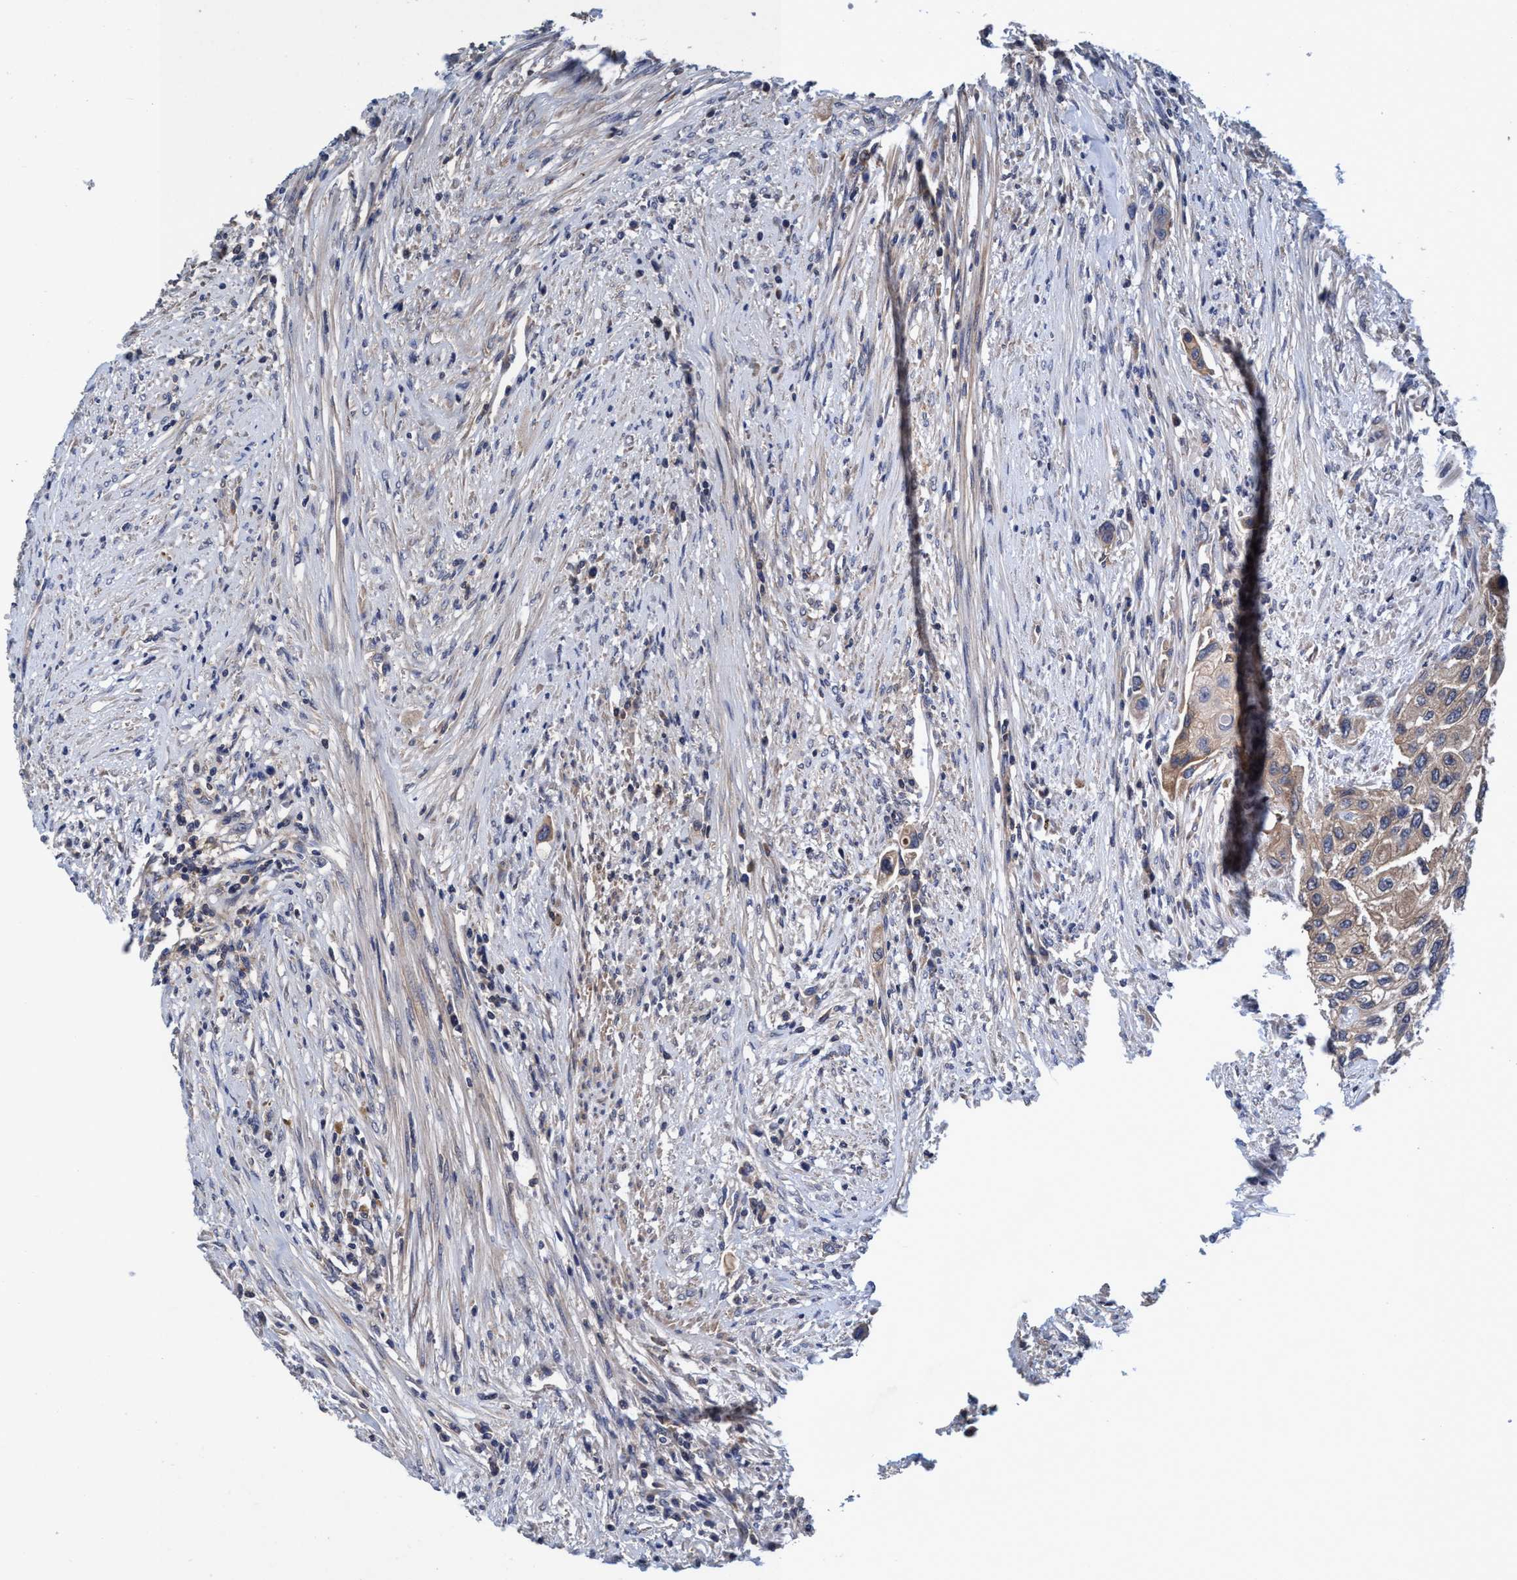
{"staining": {"intensity": "weak", "quantity": "25%-75%", "location": "cytoplasmic/membranous"}, "tissue": "urothelial cancer", "cell_type": "Tumor cells", "image_type": "cancer", "snomed": [{"axis": "morphology", "description": "Urothelial carcinoma, High grade"}, {"axis": "topography", "description": "Urinary bladder"}], "caption": "A micrograph of urothelial cancer stained for a protein displays weak cytoplasmic/membranous brown staining in tumor cells. (DAB IHC, brown staining for protein, blue staining for nuclei).", "gene": "CALCOCO2", "patient": {"sex": "female", "age": 56}}